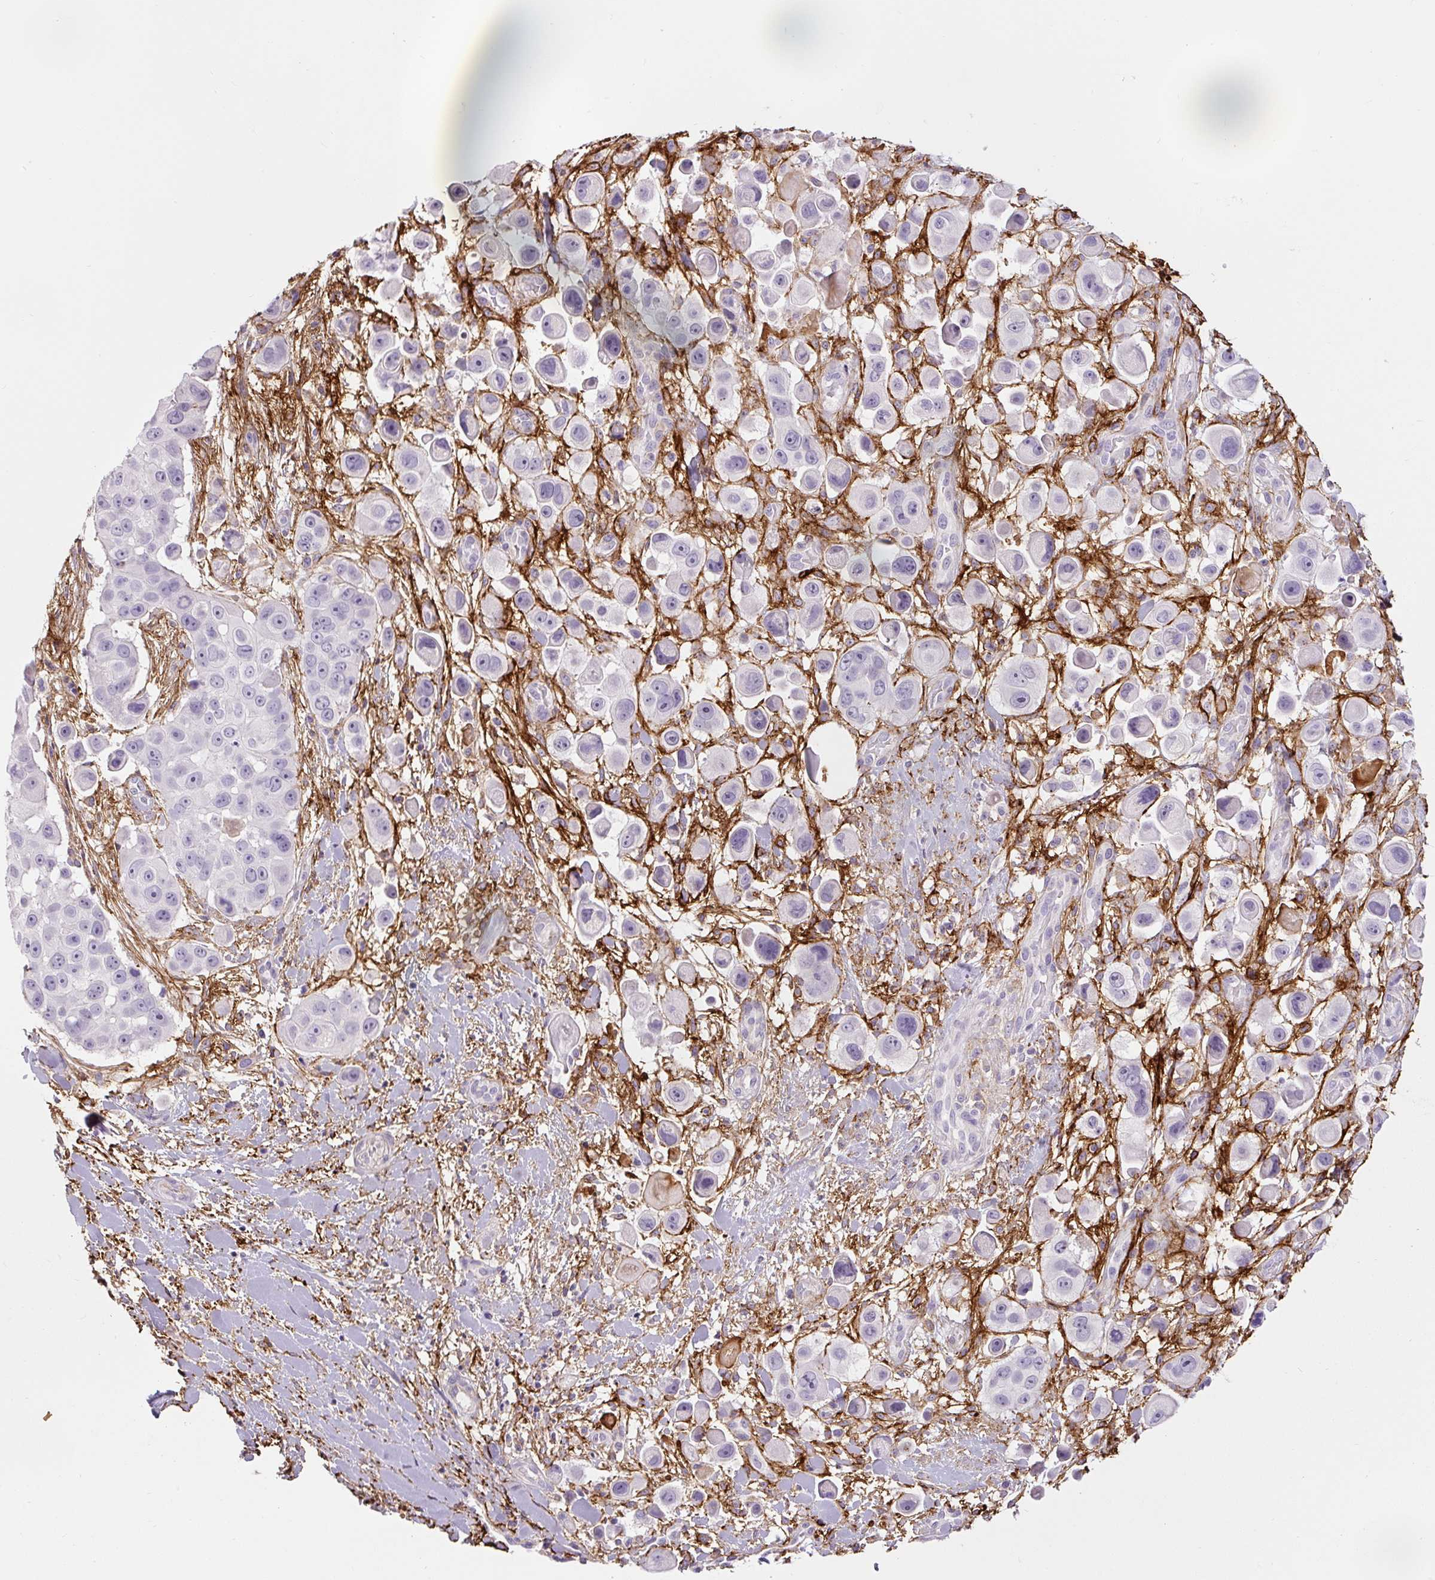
{"staining": {"intensity": "negative", "quantity": "none", "location": "none"}, "tissue": "skin cancer", "cell_type": "Tumor cells", "image_type": "cancer", "snomed": [{"axis": "morphology", "description": "Squamous cell carcinoma, NOS"}, {"axis": "topography", "description": "Skin"}], "caption": "IHC of skin squamous cell carcinoma shows no expression in tumor cells.", "gene": "FBN1", "patient": {"sex": "male", "age": 67}}